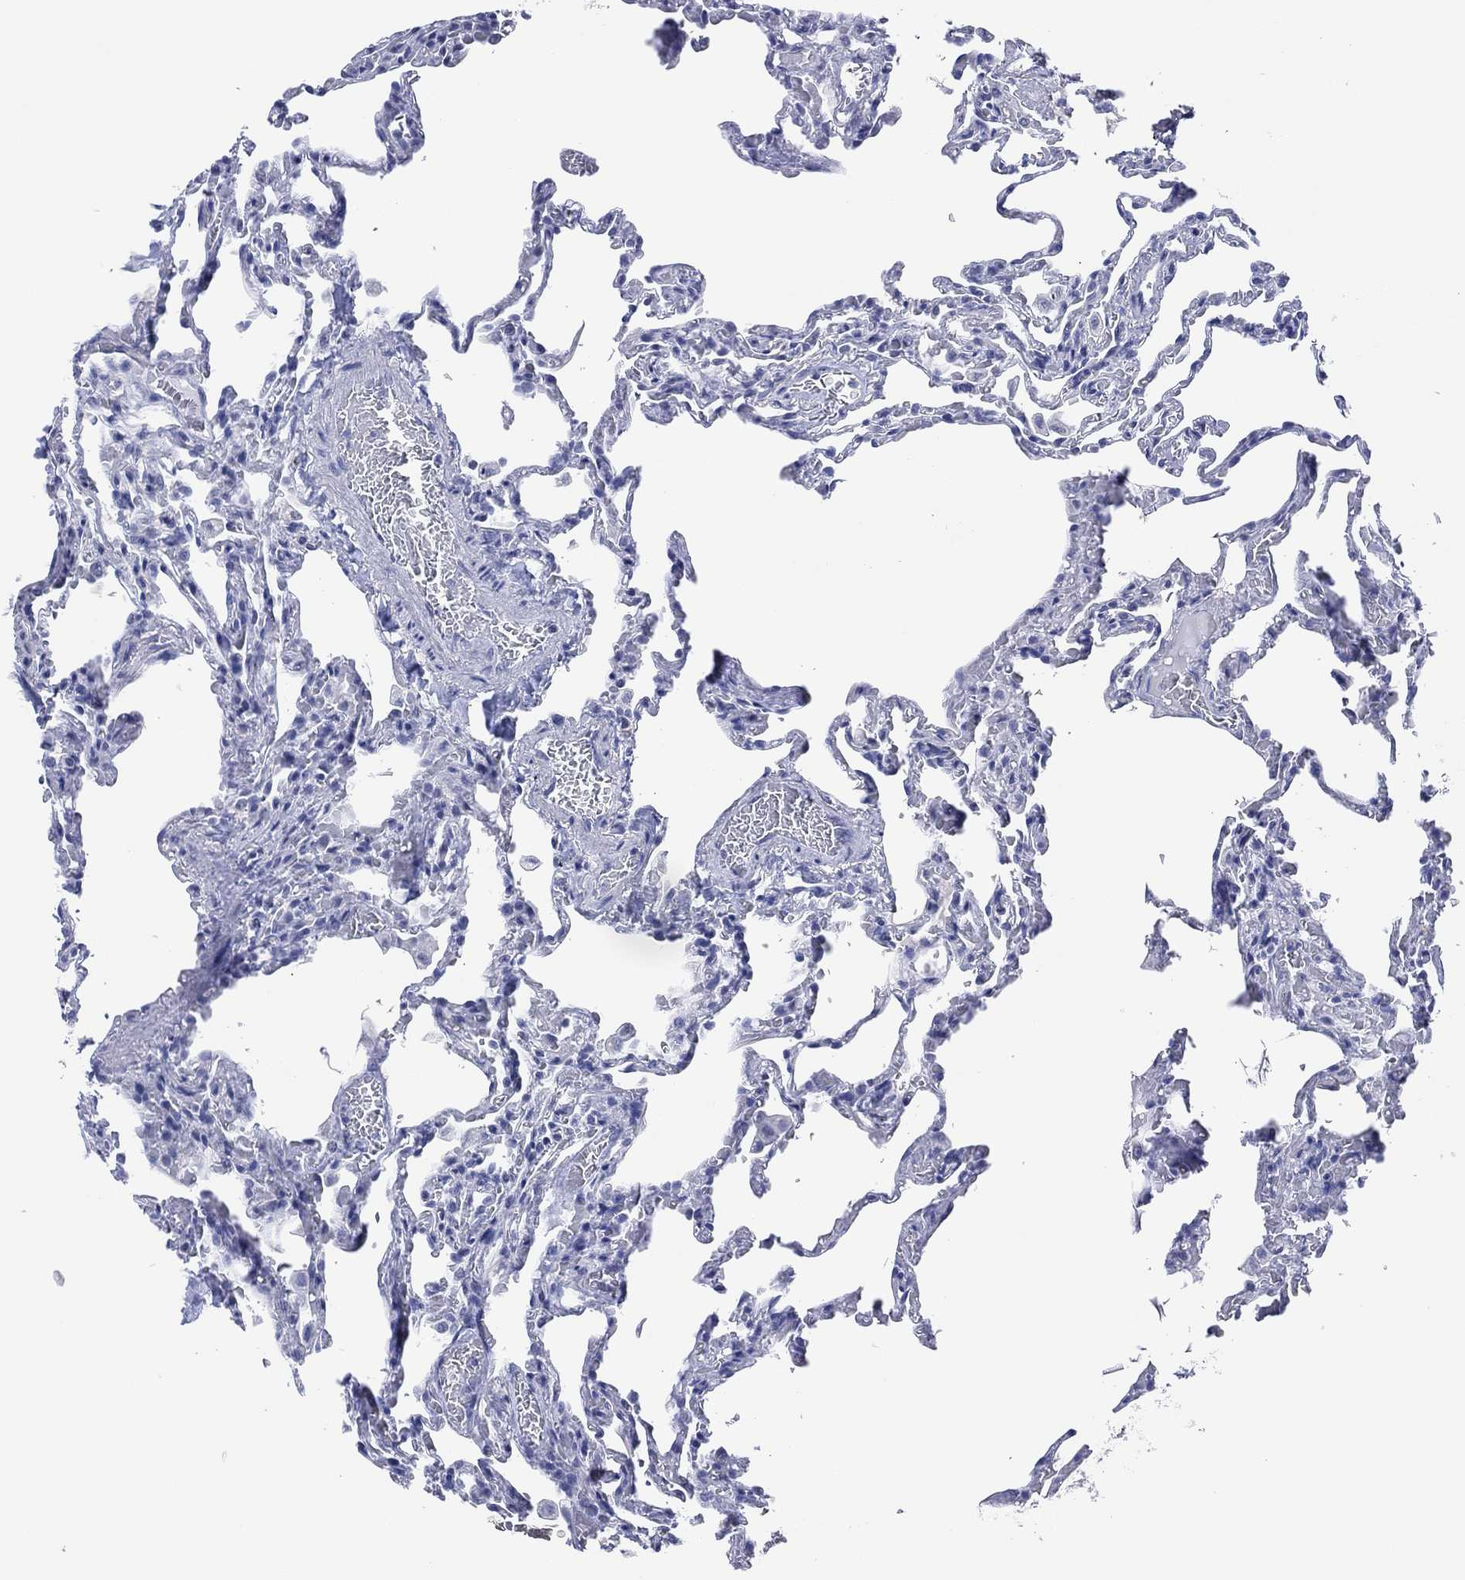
{"staining": {"intensity": "negative", "quantity": "none", "location": "none"}, "tissue": "lung", "cell_type": "Alveolar cells", "image_type": "normal", "snomed": [{"axis": "morphology", "description": "Normal tissue, NOS"}, {"axis": "topography", "description": "Lung"}], "caption": "An immunohistochemistry (IHC) photomicrograph of normal lung is shown. There is no staining in alveolar cells of lung. (DAB (3,3'-diaminobenzidine) immunohistochemistry (IHC) with hematoxylin counter stain).", "gene": "UTF1", "patient": {"sex": "female", "age": 43}}